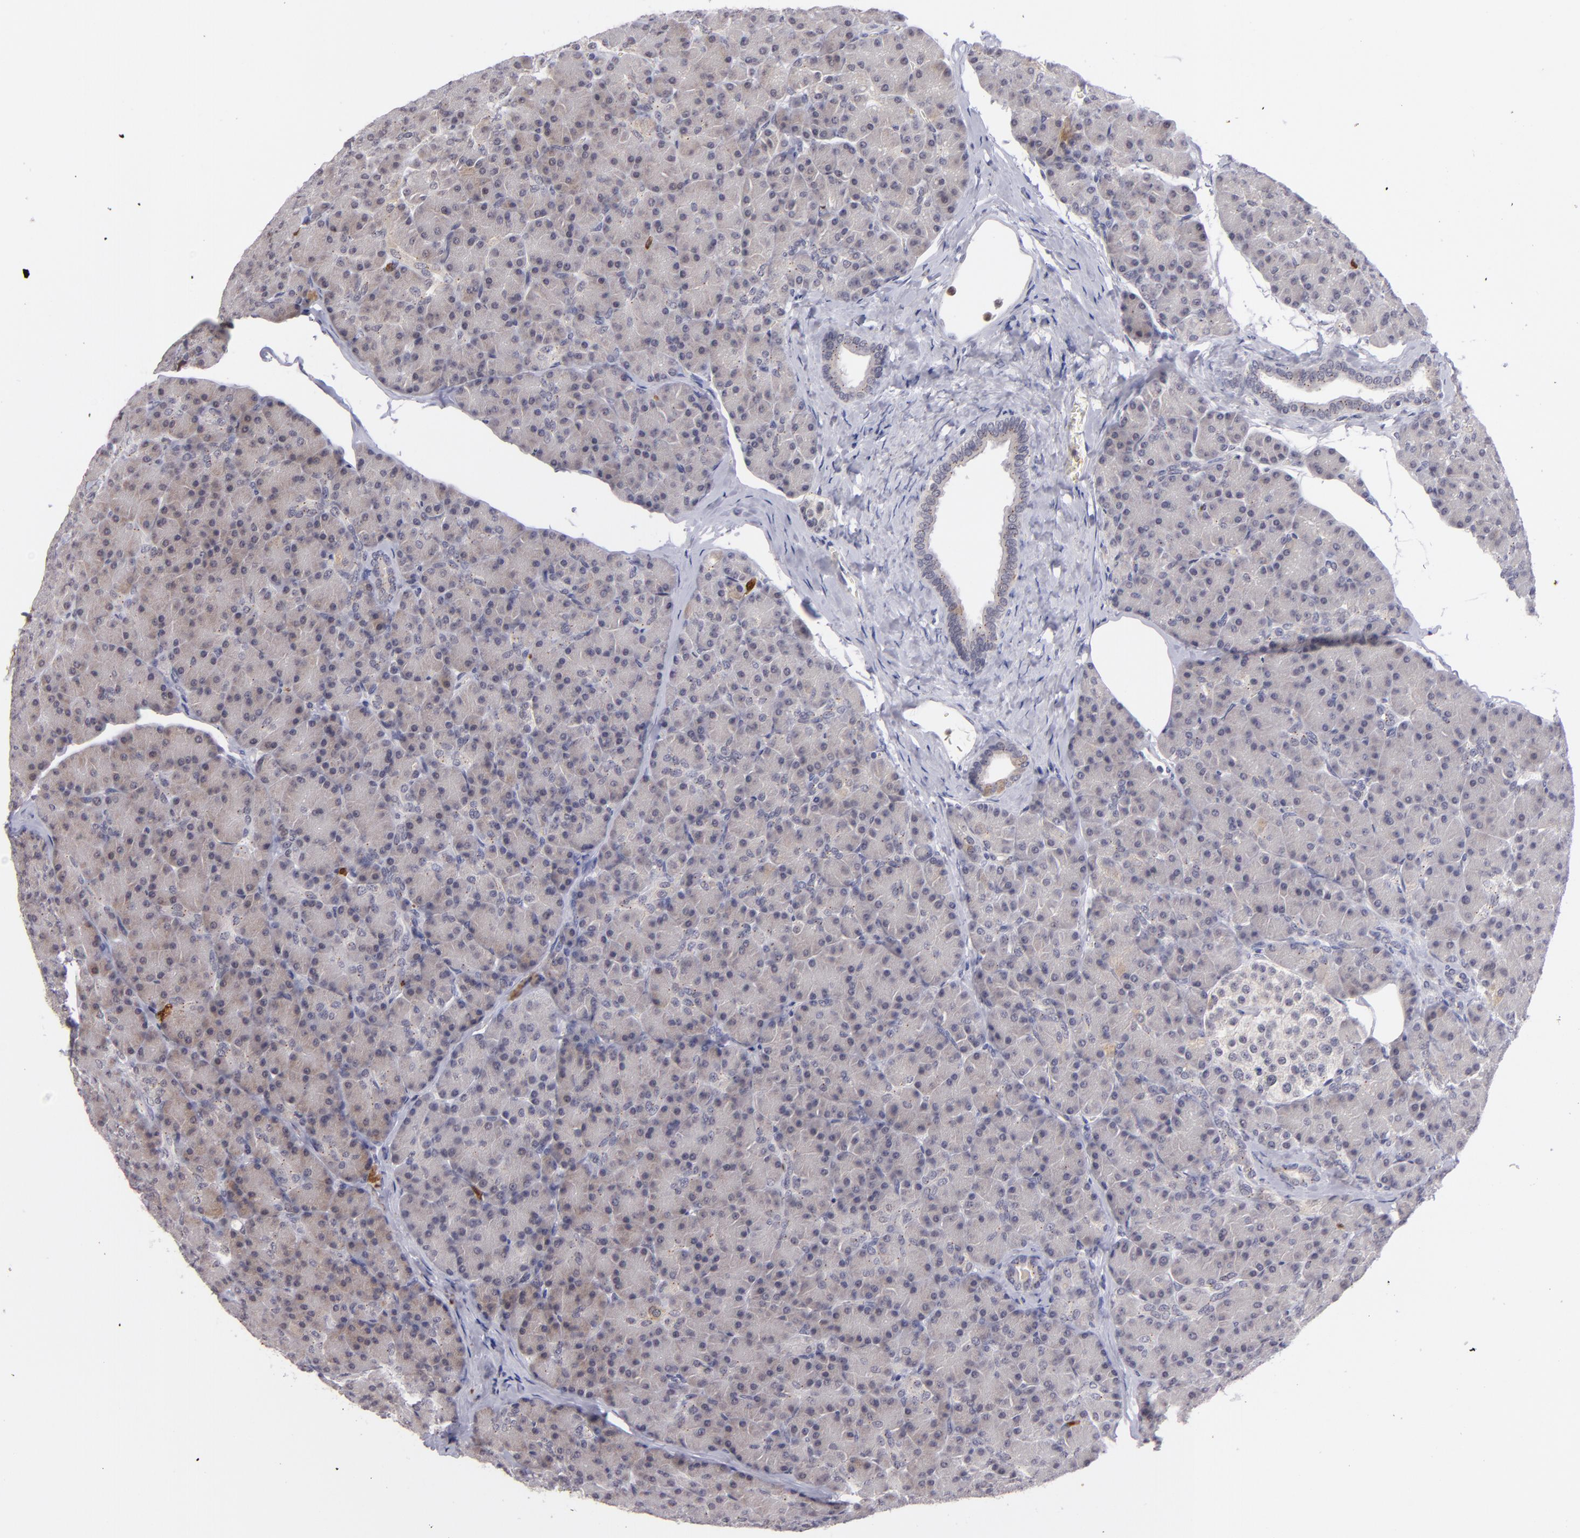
{"staining": {"intensity": "weak", "quantity": ">75%", "location": "cytoplasmic/membranous"}, "tissue": "pancreas", "cell_type": "Exocrine glandular cells", "image_type": "normal", "snomed": [{"axis": "morphology", "description": "Normal tissue, NOS"}, {"axis": "topography", "description": "Pancreas"}], "caption": "Pancreas stained with IHC demonstrates weak cytoplasmic/membranous expression in approximately >75% of exocrine glandular cells. The staining was performed using DAB to visualize the protein expression in brown, while the nuclei were stained in blue with hematoxylin (Magnification: 20x).", "gene": "RXRG", "patient": {"sex": "female", "age": 43}}